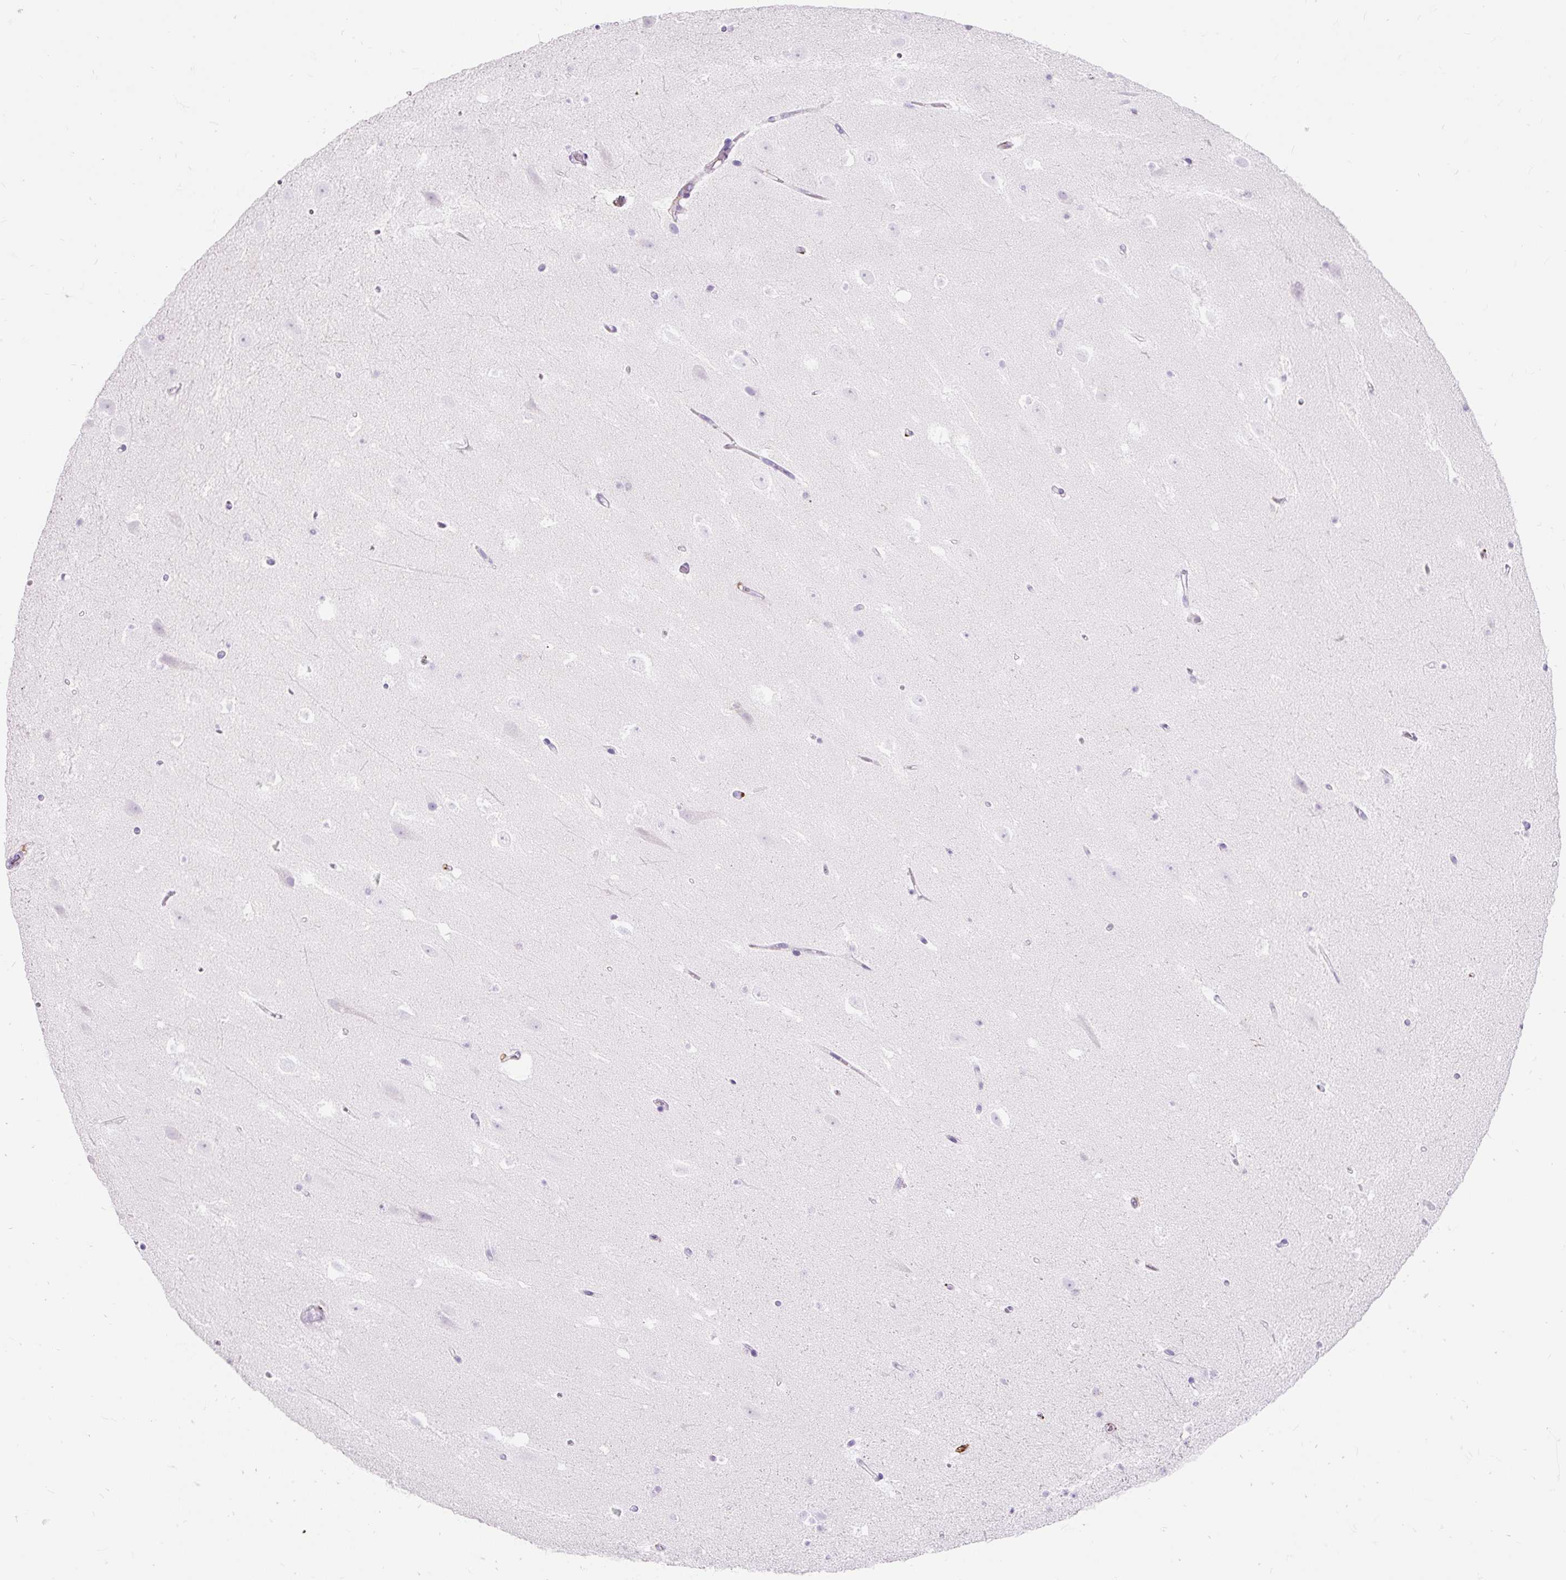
{"staining": {"intensity": "negative", "quantity": "none", "location": "none"}, "tissue": "hippocampus", "cell_type": "Glial cells", "image_type": "normal", "snomed": [{"axis": "morphology", "description": "Normal tissue, NOS"}, {"axis": "topography", "description": "Hippocampus"}], "caption": "This image is of normal hippocampus stained with immunohistochemistry to label a protein in brown with the nuclei are counter-stained blue. There is no staining in glial cells.", "gene": "HLA", "patient": {"sex": "male", "age": 37}}